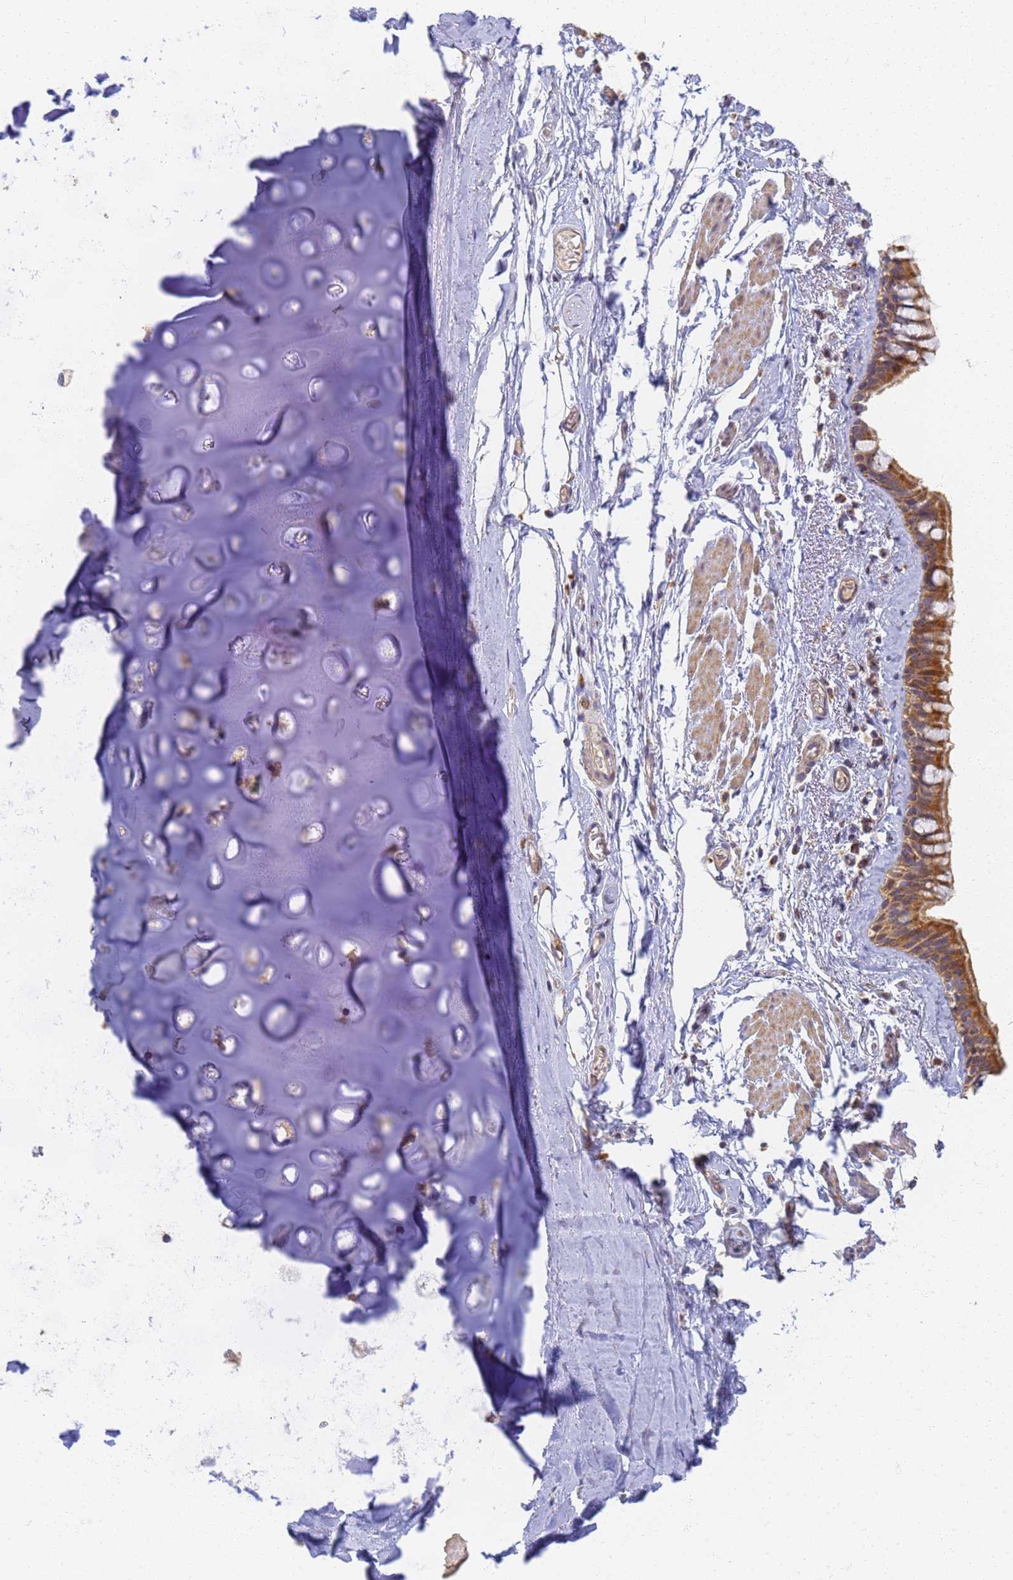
{"staining": {"intensity": "strong", "quantity": ">75%", "location": "cytoplasmic/membranous"}, "tissue": "bronchus", "cell_type": "Respiratory epithelial cells", "image_type": "normal", "snomed": [{"axis": "morphology", "description": "Normal tissue, NOS"}, {"axis": "topography", "description": "Cartilage tissue"}], "caption": "This is an image of IHC staining of unremarkable bronchus, which shows strong staining in the cytoplasmic/membranous of respiratory epithelial cells.", "gene": "UTP23", "patient": {"sex": "male", "age": 63}}